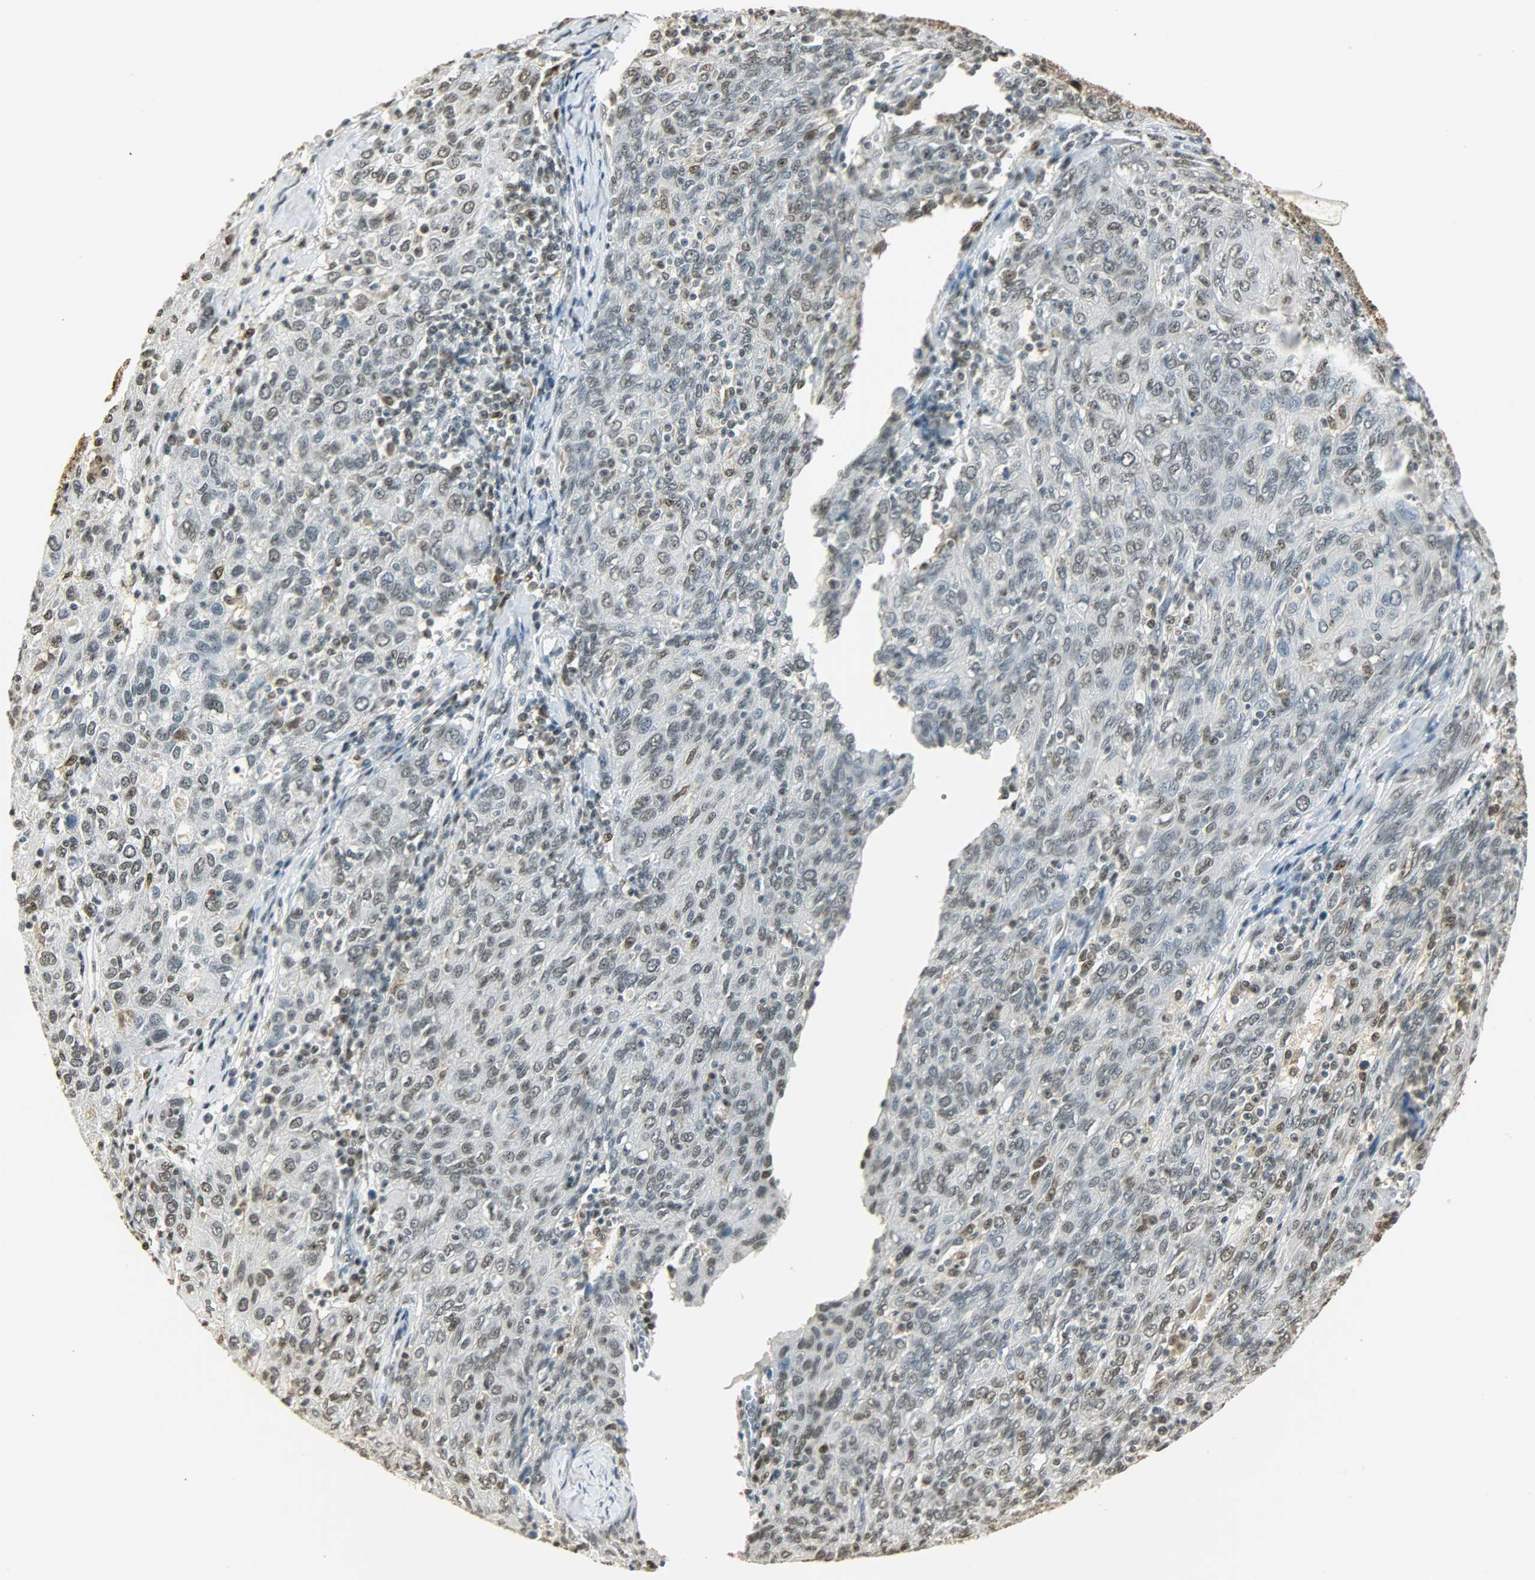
{"staining": {"intensity": "weak", "quantity": "25%-75%", "location": "nuclear"}, "tissue": "ovarian cancer", "cell_type": "Tumor cells", "image_type": "cancer", "snomed": [{"axis": "morphology", "description": "Carcinoma, endometroid"}, {"axis": "topography", "description": "Ovary"}], "caption": "Immunohistochemical staining of human ovarian endometroid carcinoma exhibits weak nuclear protein positivity in approximately 25%-75% of tumor cells.", "gene": "NGFR", "patient": {"sex": "female", "age": 50}}